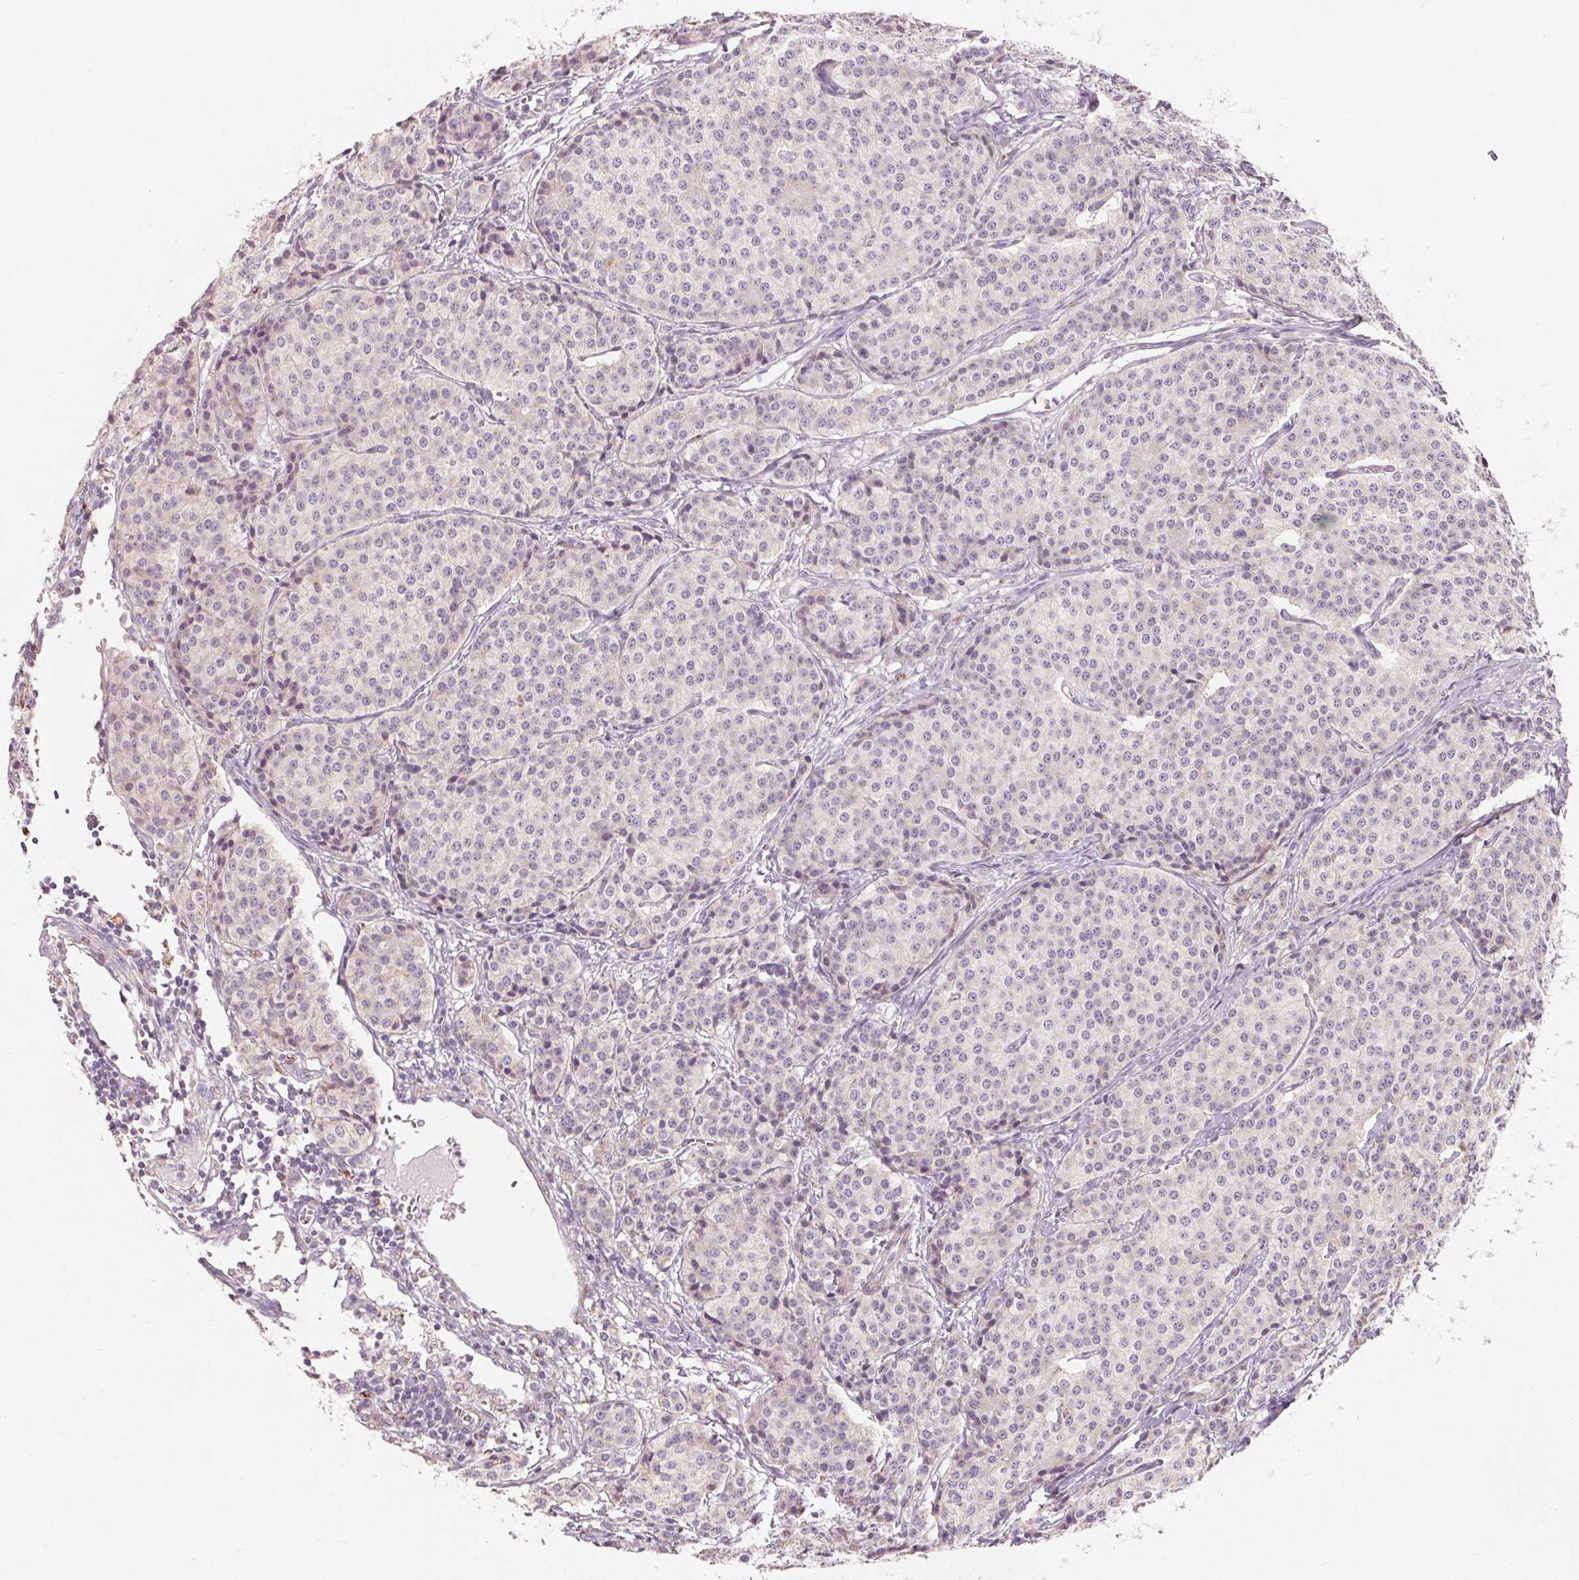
{"staining": {"intensity": "negative", "quantity": "none", "location": "none"}, "tissue": "carcinoid", "cell_type": "Tumor cells", "image_type": "cancer", "snomed": [{"axis": "morphology", "description": "Carcinoid, malignant, NOS"}, {"axis": "topography", "description": "Small intestine"}], "caption": "Tumor cells are negative for brown protein staining in carcinoid (malignant).", "gene": "DRAM2", "patient": {"sex": "female", "age": 64}}